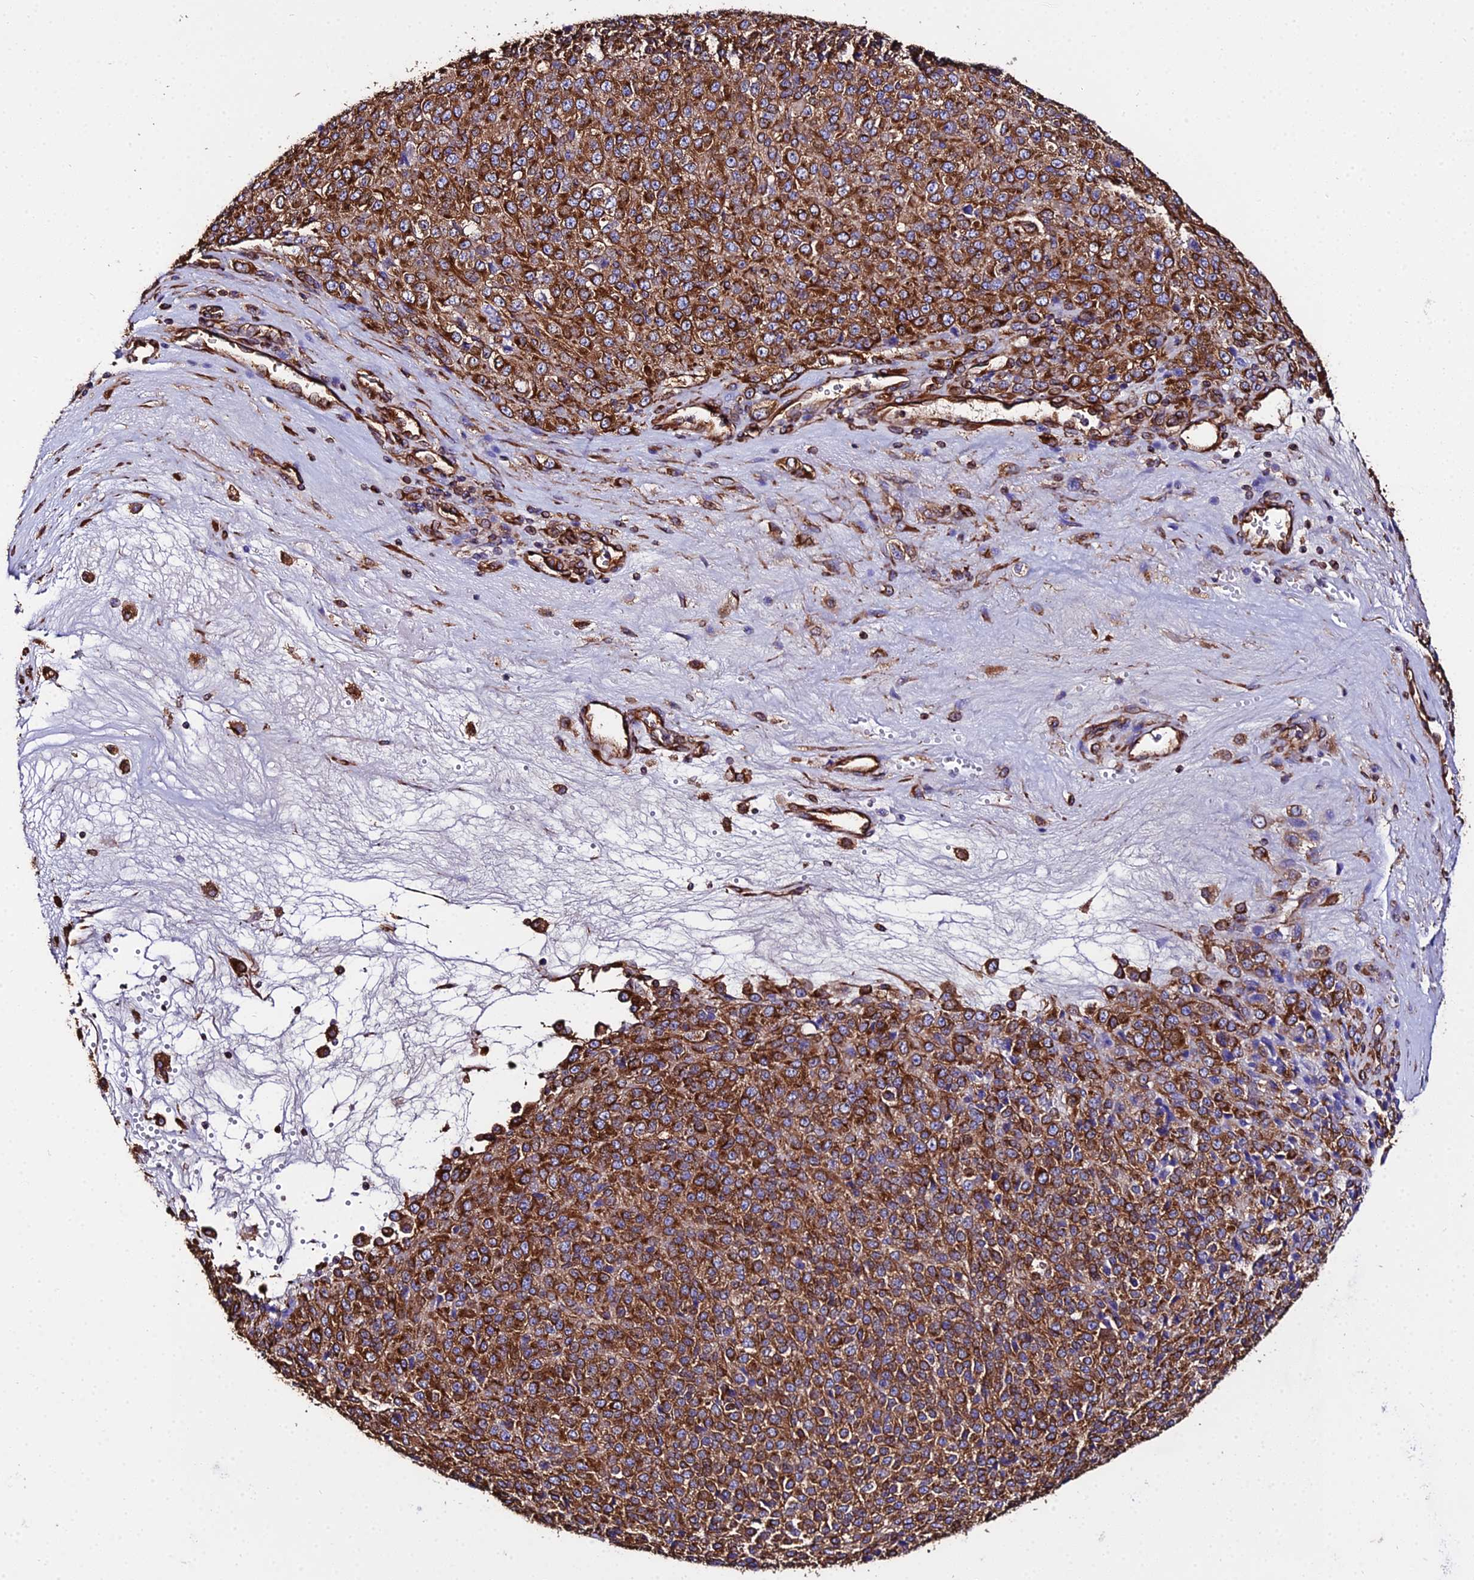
{"staining": {"intensity": "strong", "quantity": ">75%", "location": "cytoplasmic/membranous"}, "tissue": "melanoma", "cell_type": "Tumor cells", "image_type": "cancer", "snomed": [{"axis": "morphology", "description": "Malignant melanoma, Metastatic site"}, {"axis": "topography", "description": "Brain"}], "caption": "Protein staining demonstrates strong cytoplasmic/membranous staining in approximately >75% of tumor cells in melanoma. Nuclei are stained in blue.", "gene": "TUBA3D", "patient": {"sex": "female", "age": 56}}